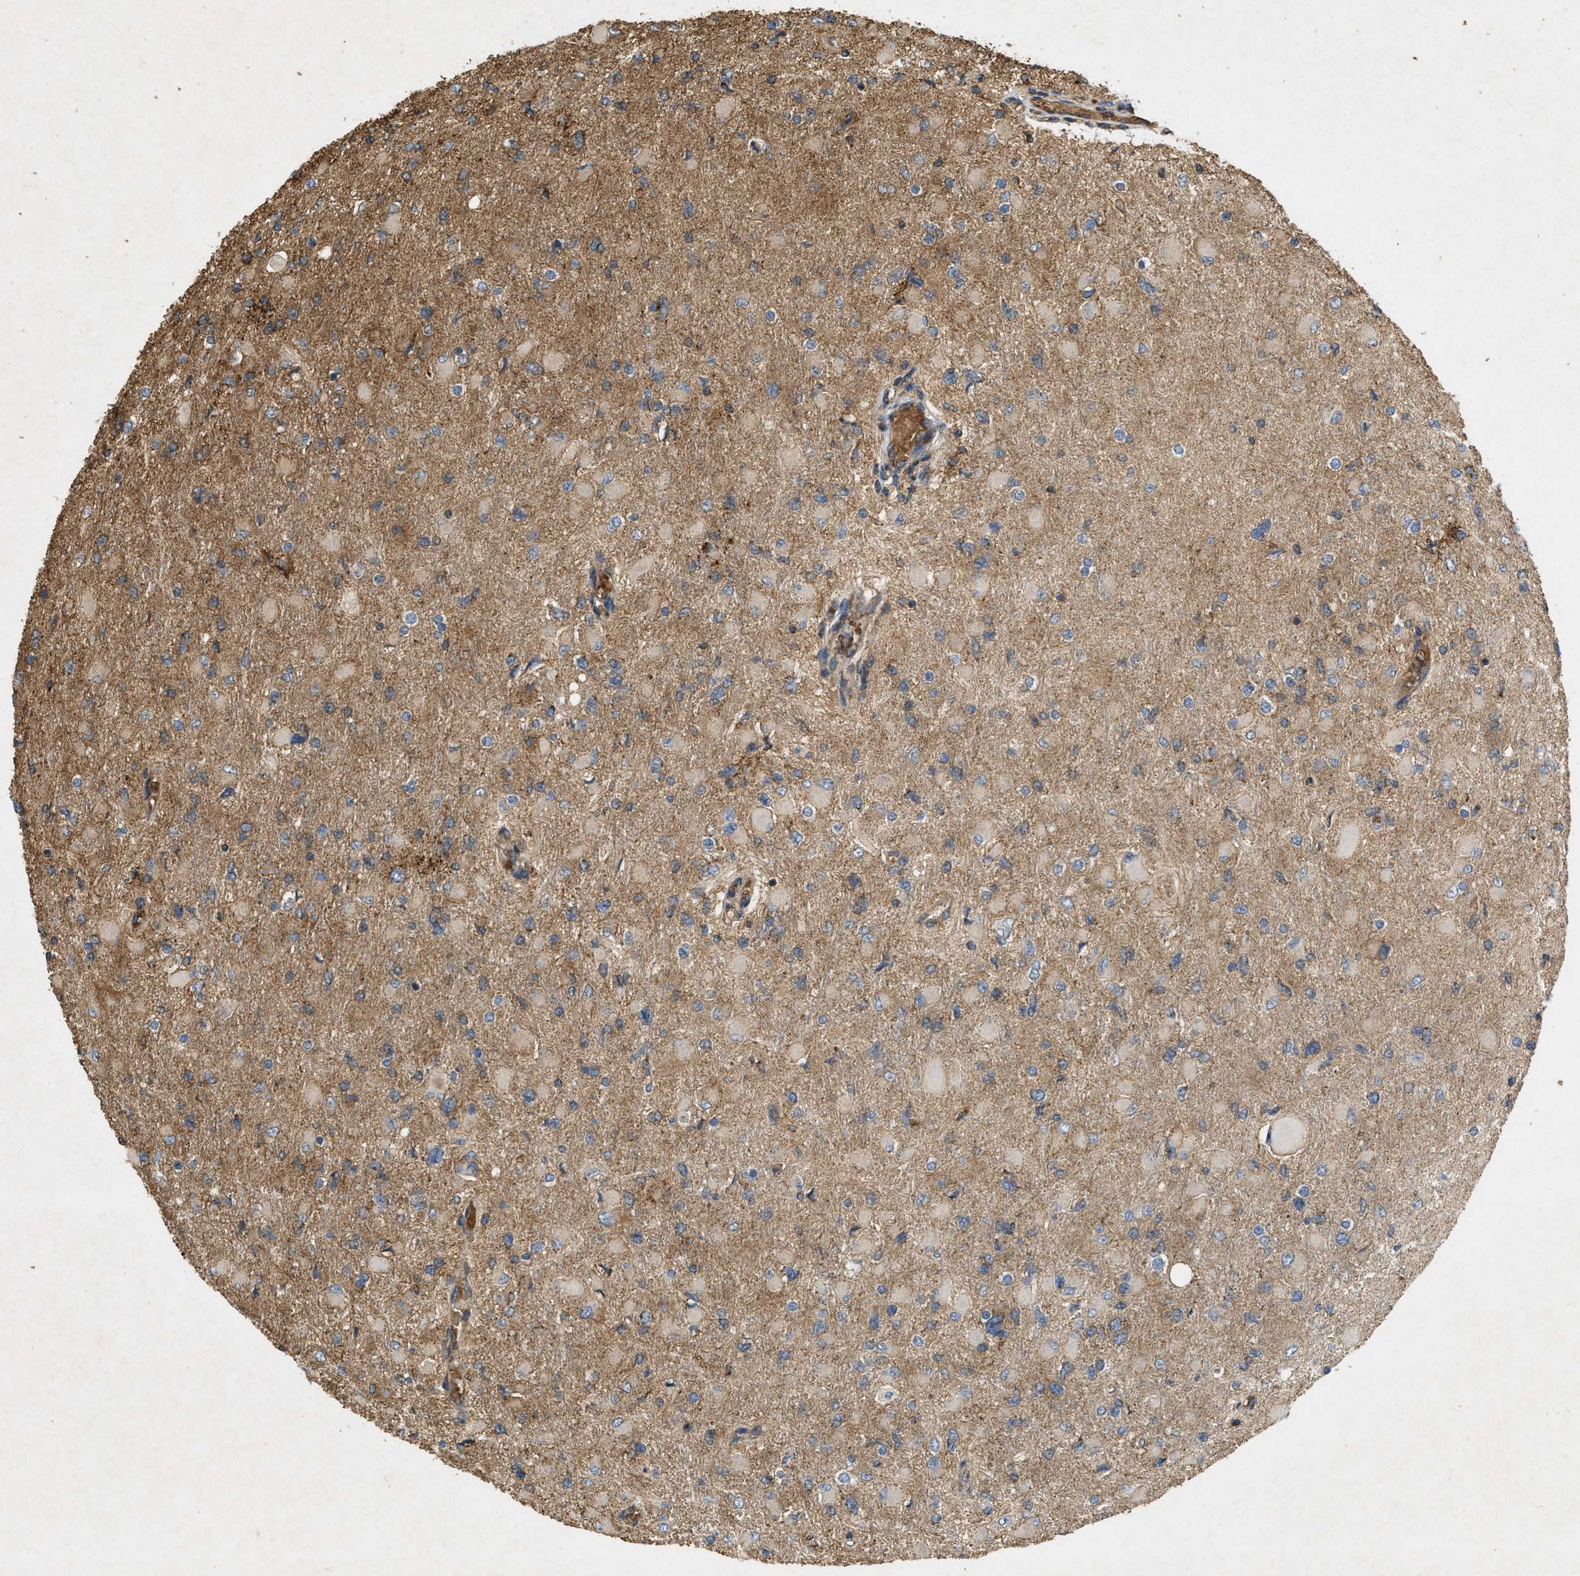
{"staining": {"intensity": "weak", "quantity": "25%-75%", "location": "cytoplasmic/membranous"}, "tissue": "glioma", "cell_type": "Tumor cells", "image_type": "cancer", "snomed": [{"axis": "morphology", "description": "Glioma, malignant, High grade"}, {"axis": "topography", "description": "Cerebral cortex"}], "caption": "A brown stain highlights weak cytoplasmic/membranous positivity of a protein in human glioma tumor cells.", "gene": "GNB4", "patient": {"sex": "female", "age": 36}}